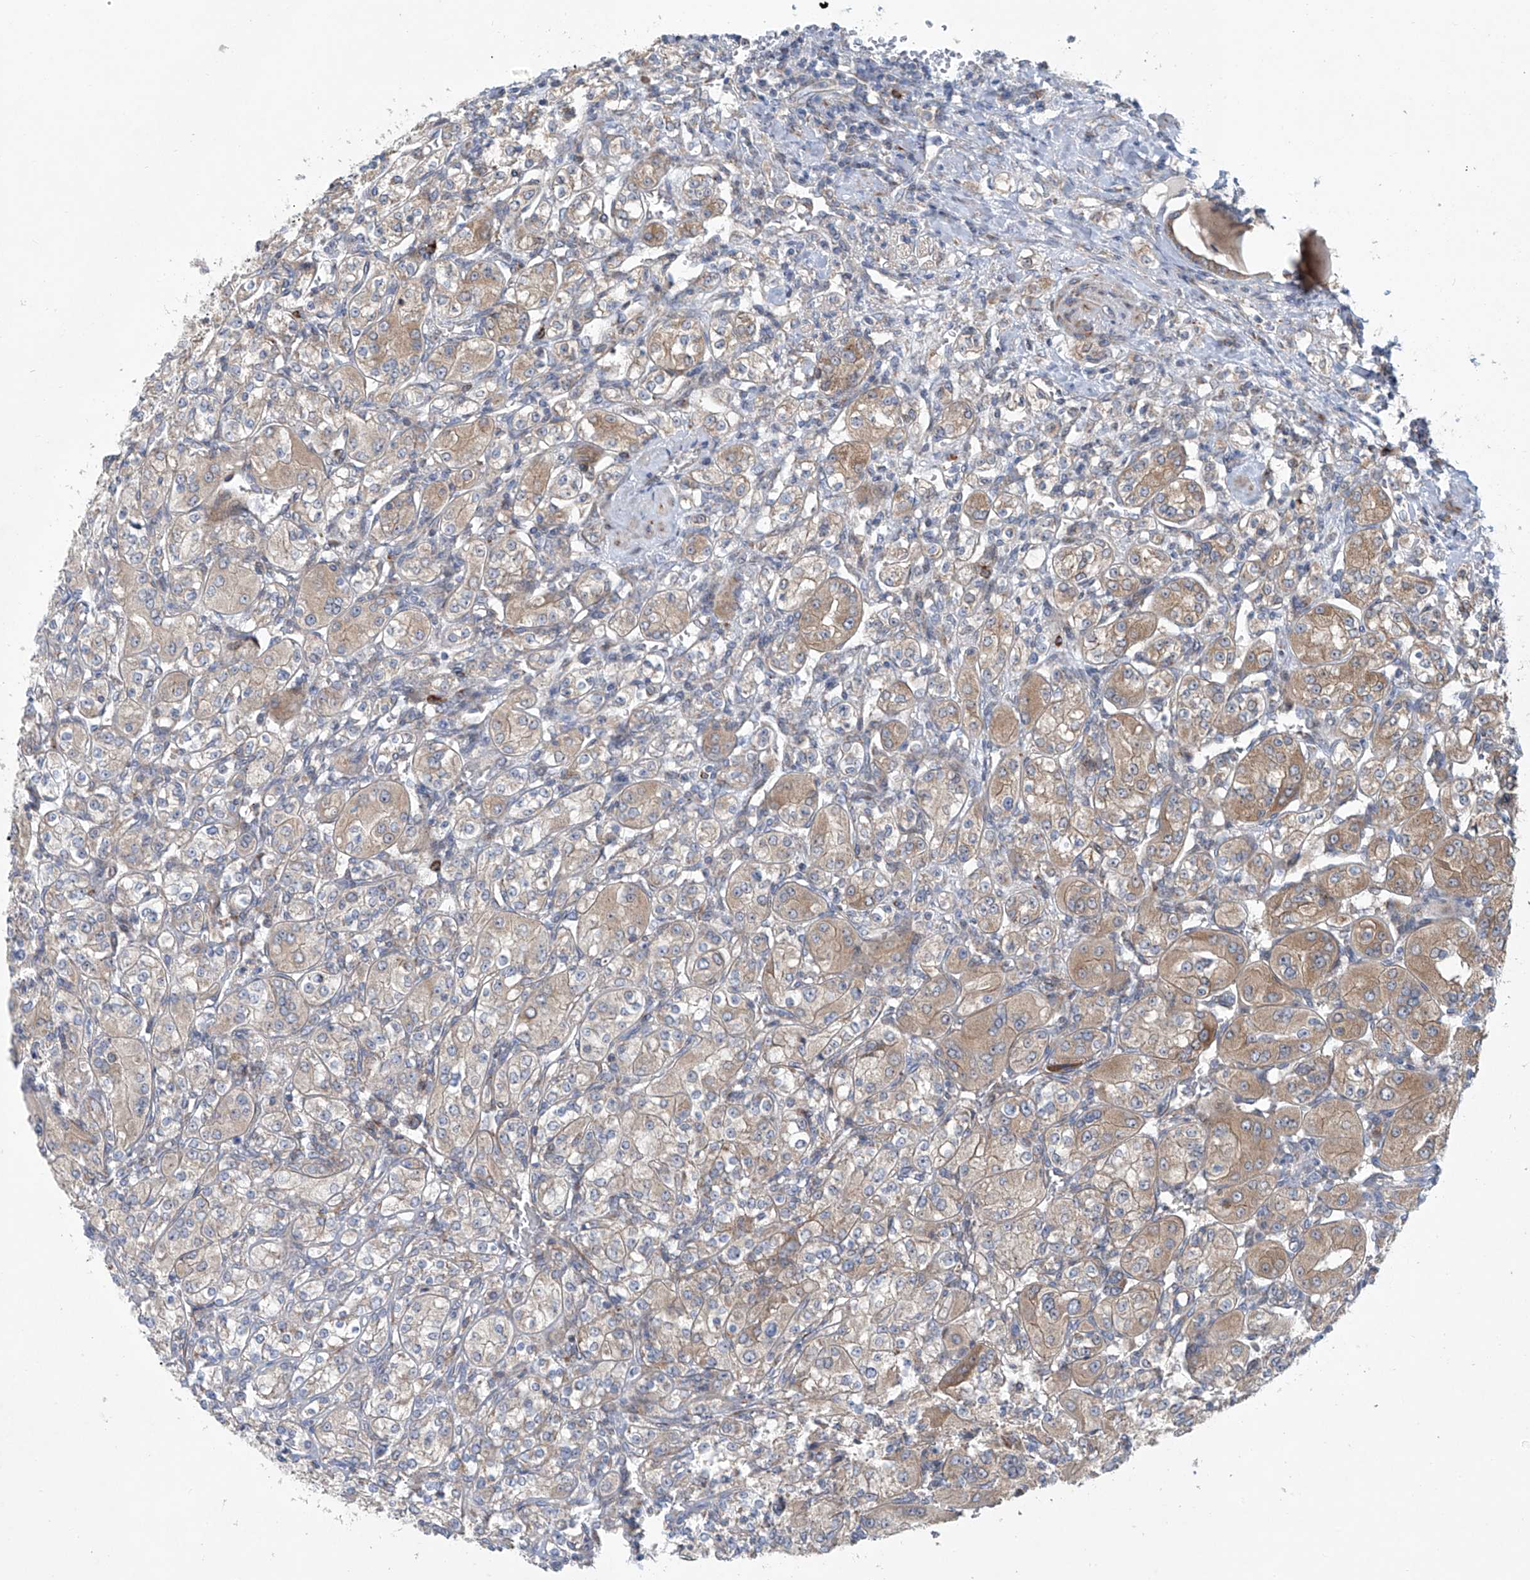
{"staining": {"intensity": "moderate", "quantity": "25%-75%", "location": "cytoplasmic/membranous"}, "tissue": "renal cancer", "cell_type": "Tumor cells", "image_type": "cancer", "snomed": [{"axis": "morphology", "description": "Adenocarcinoma, NOS"}, {"axis": "topography", "description": "Kidney"}], "caption": "DAB (3,3'-diaminobenzidine) immunohistochemical staining of adenocarcinoma (renal) exhibits moderate cytoplasmic/membranous protein expression in approximately 25%-75% of tumor cells.", "gene": "KLC4", "patient": {"sex": "male", "age": 77}}